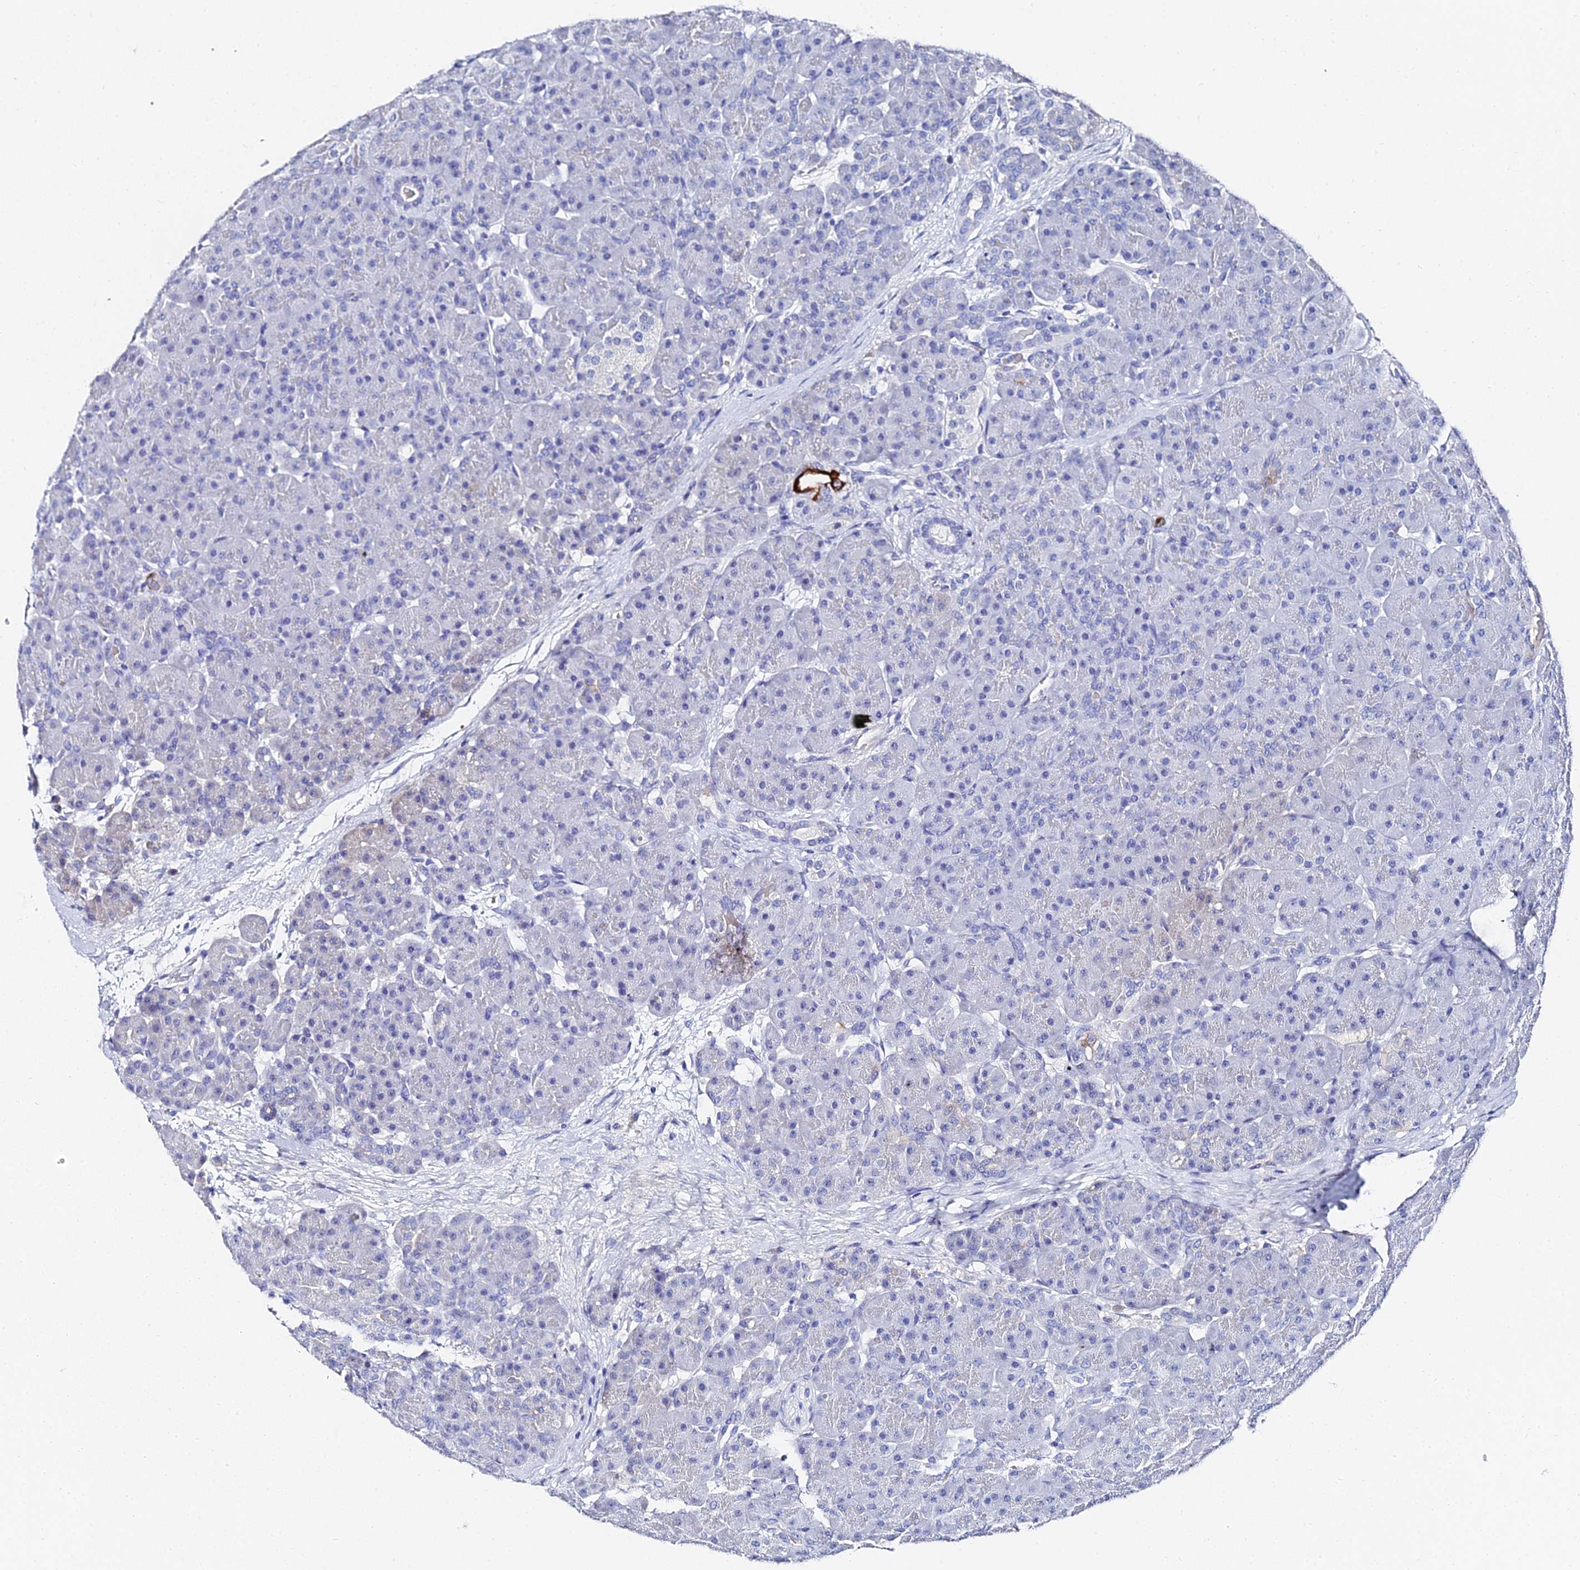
{"staining": {"intensity": "strong", "quantity": "<25%", "location": "cytoplasmic/membranous"}, "tissue": "pancreas", "cell_type": "Exocrine glandular cells", "image_type": "normal", "snomed": [{"axis": "morphology", "description": "Normal tissue, NOS"}, {"axis": "topography", "description": "Pancreas"}], "caption": "A brown stain highlights strong cytoplasmic/membranous positivity of a protein in exocrine glandular cells of unremarkable human pancreas.", "gene": "KRT17", "patient": {"sex": "male", "age": 66}}